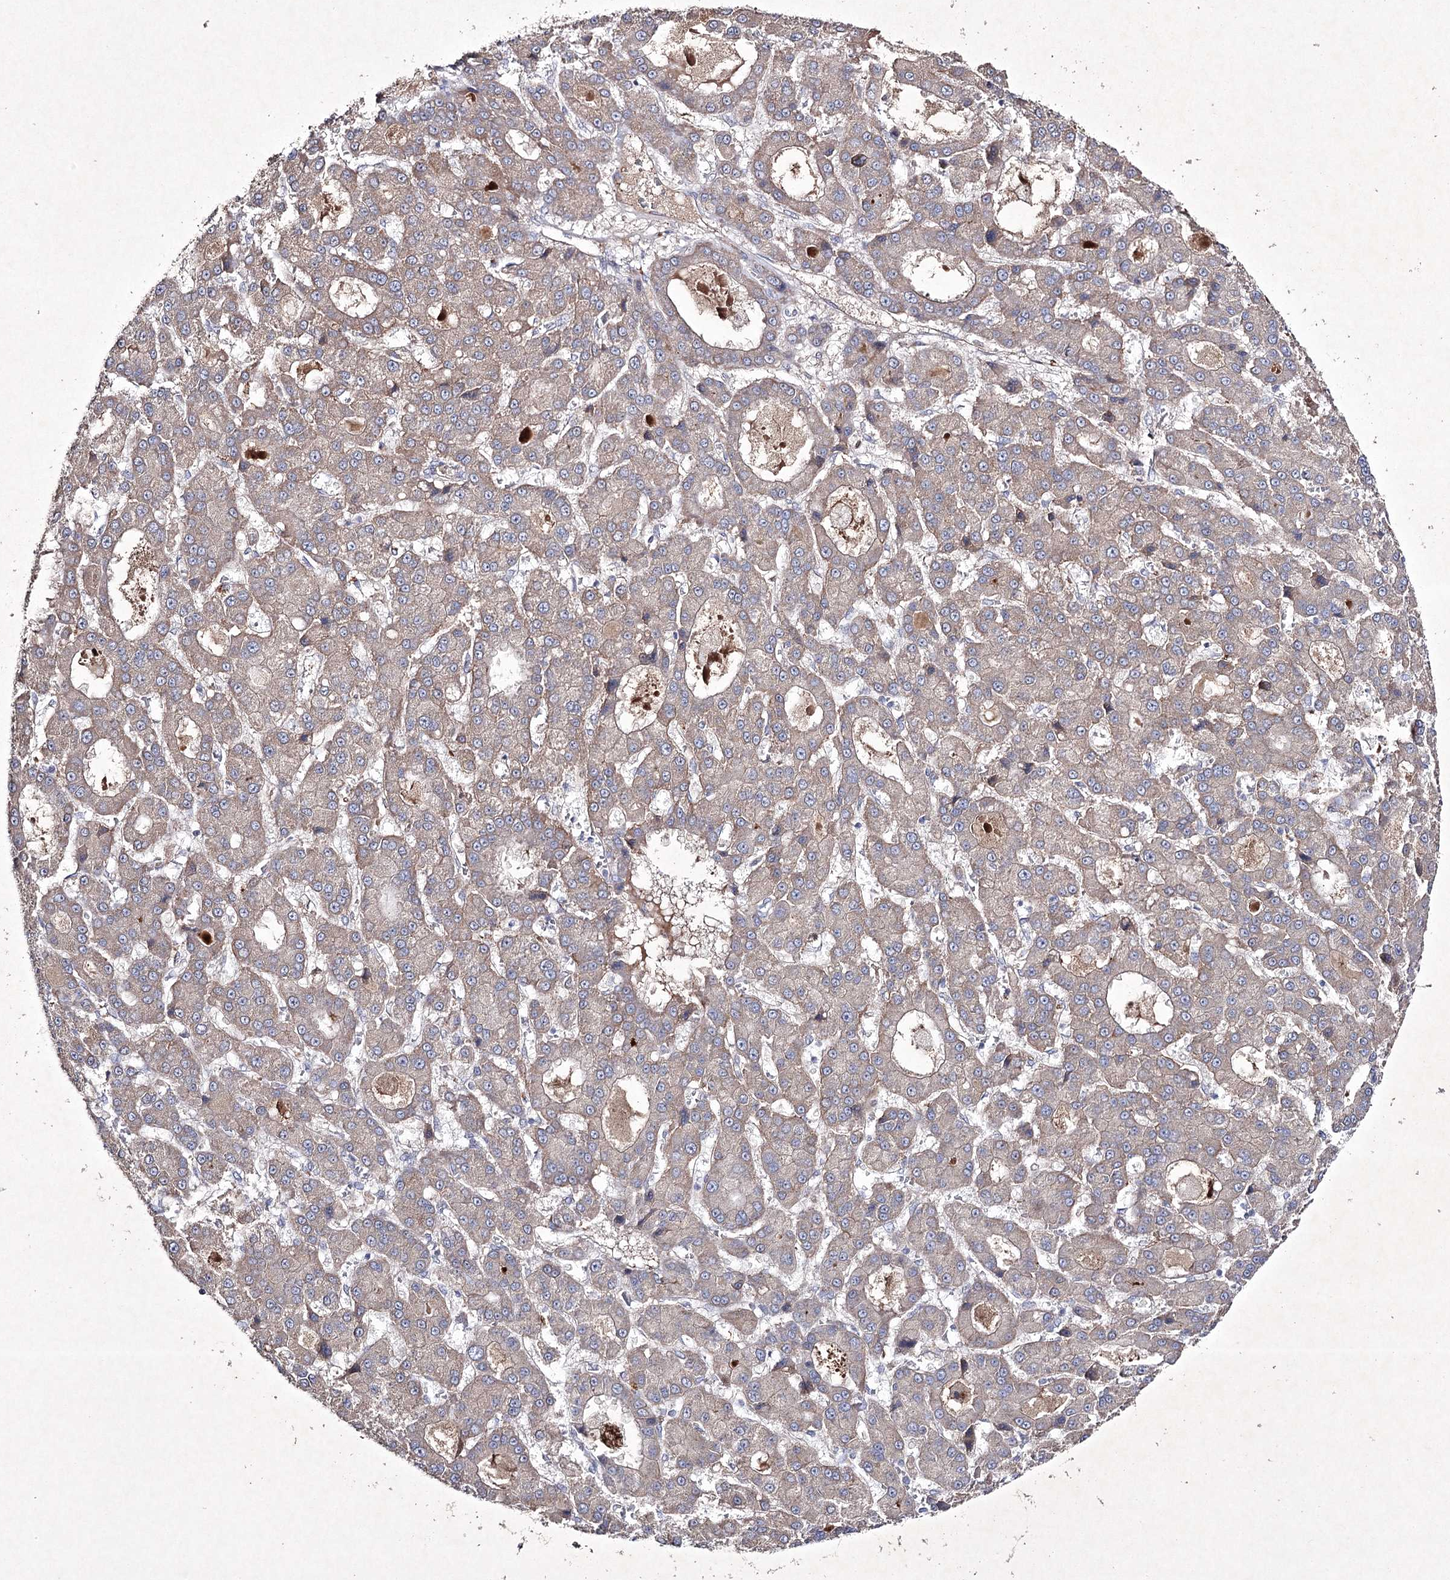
{"staining": {"intensity": "weak", "quantity": "25%-75%", "location": "cytoplasmic/membranous"}, "tissue": "liver cancer", "cell_type": "Tumor cells", "image_type": "cancer", "snomed": [{"axis": "morphology", "description": "Carcinoma, Hepatocellular, NOS"}, {"axis": "topography", "description": "Liver"}], "caption": "Weak cytoplasmic/membranous expression is seen in about 25%-75% of tumor cells in hepatocellular carcinoma (liver). The staining was performed using DAB to visualize the protein expression in brown, while the nuclei were stained in blue with hematoxylin (Magnification: 20x).", "gene": "SEMA4G", "patient": {"sex": "male", "age": 70}}